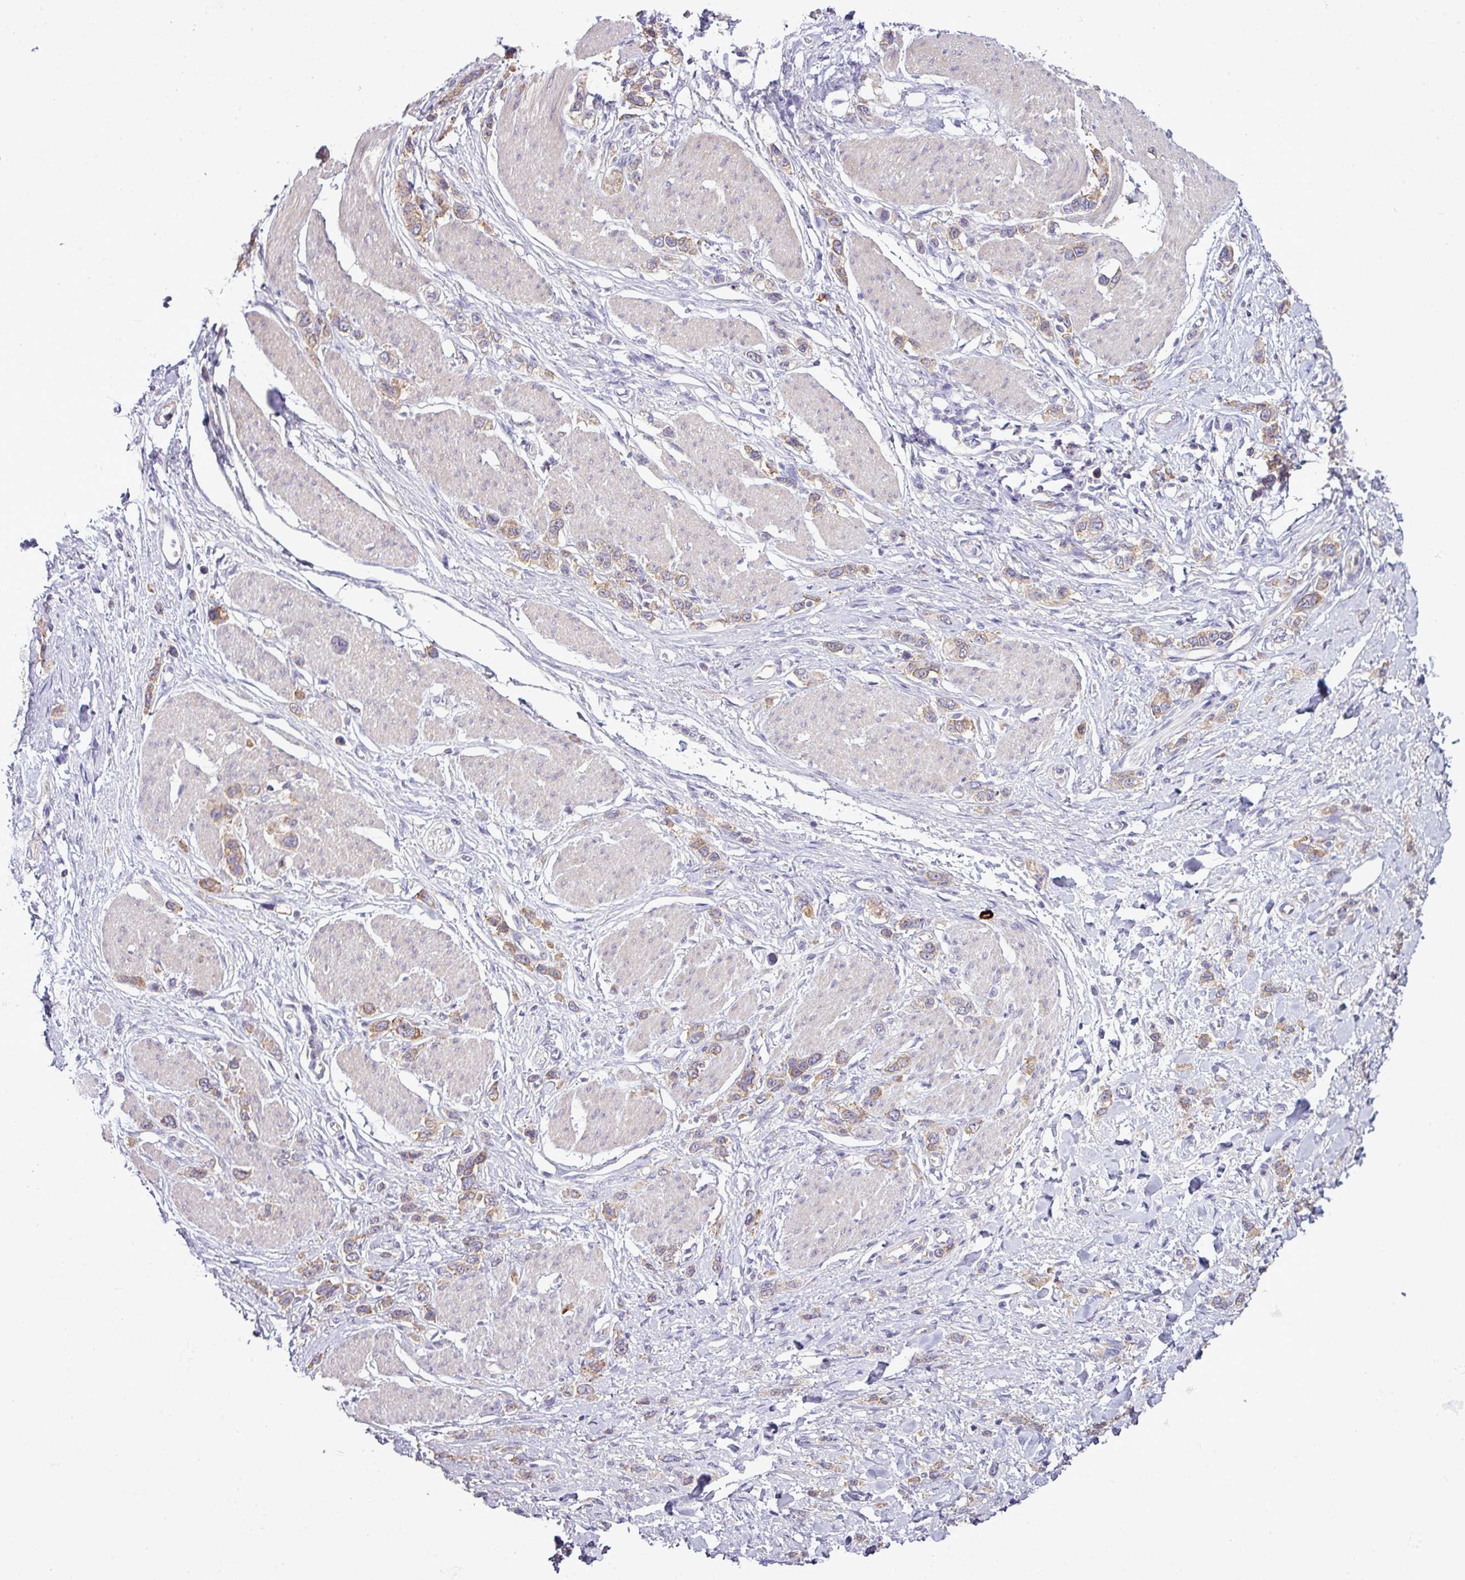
{"staining": {"intensity": "moderate", "quantity": ">75%", "location": "cytoplasmic/membranous"}, "tissue": "stomach cancer", "cell_type": "Tumor cells", "image_type": "cancer", "snomed": [{"axis": "morphology", "description": "Adenocarcinoma, NOS"}, {"axis": "topography", "description": "Stomach"}], "caption": "Immunohistochemistry (IHC) of adenocarcinoma (stomach) displays medium levels of moderate cytoplasmic/membranous expression in about >75% of tumor cells.", "gene": "AGAP5", "patient": {"sex": "female", "age": 65}}